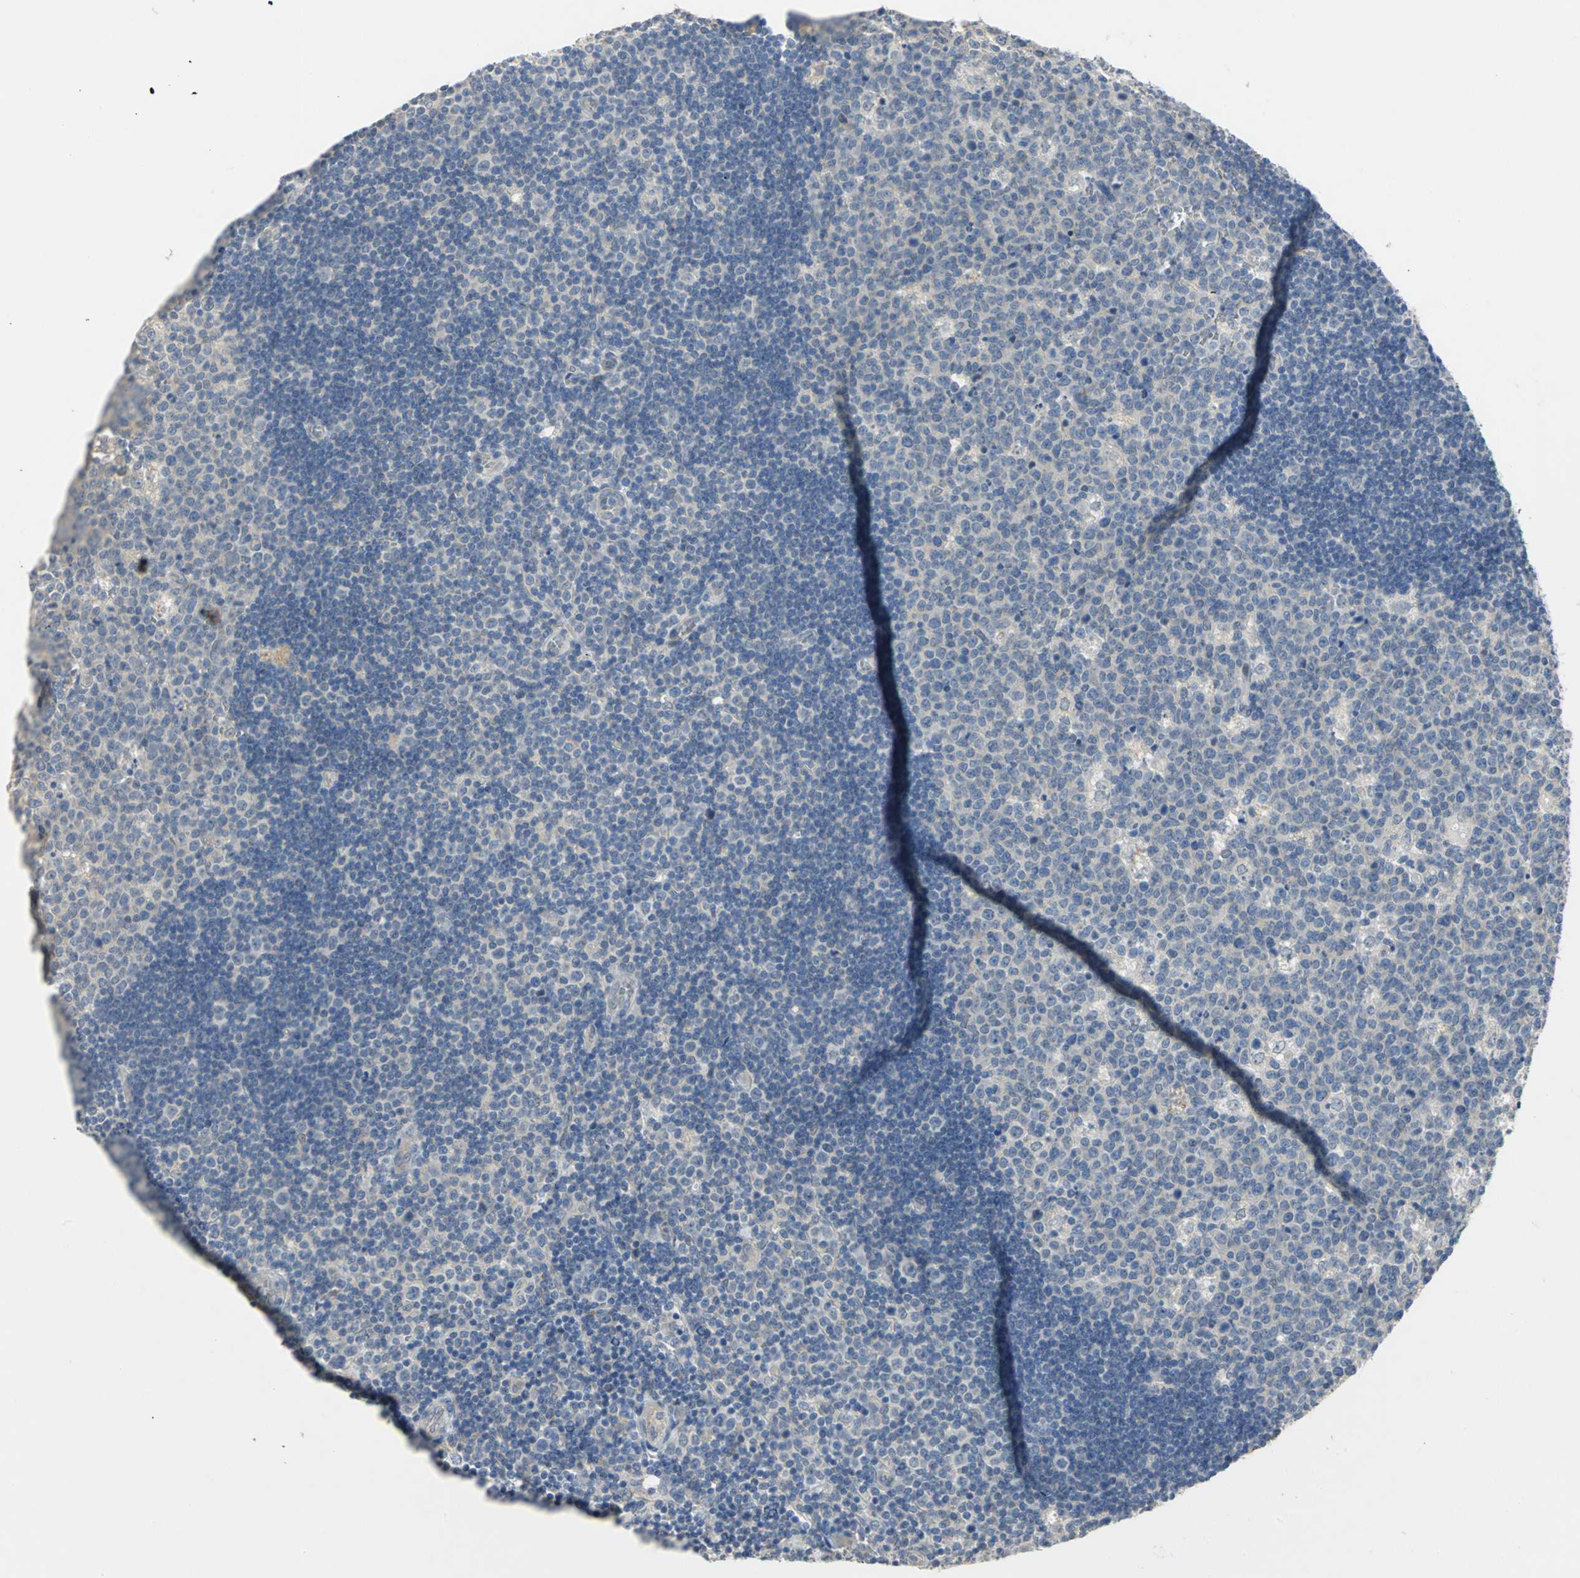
{"staining": {"intensity": "negative", "quantity": "none", "location": "none"}, "tissue": "lymph node", "cell_type": "Germinal center cells", "image_type": "normal", "snomed": [{"axis": "morphology", "description": "Normal tissue, NOS"}, {"axis": "topography", "description": "Lymph node"}, {"axis": "topography", "description": "Salivary gland"}], "caption": "Micrograph shows no protein staining in germinal center cells of normal lymph node.", "gene": "IL17RB", "patient": {"sex": "male", "age": 8}}